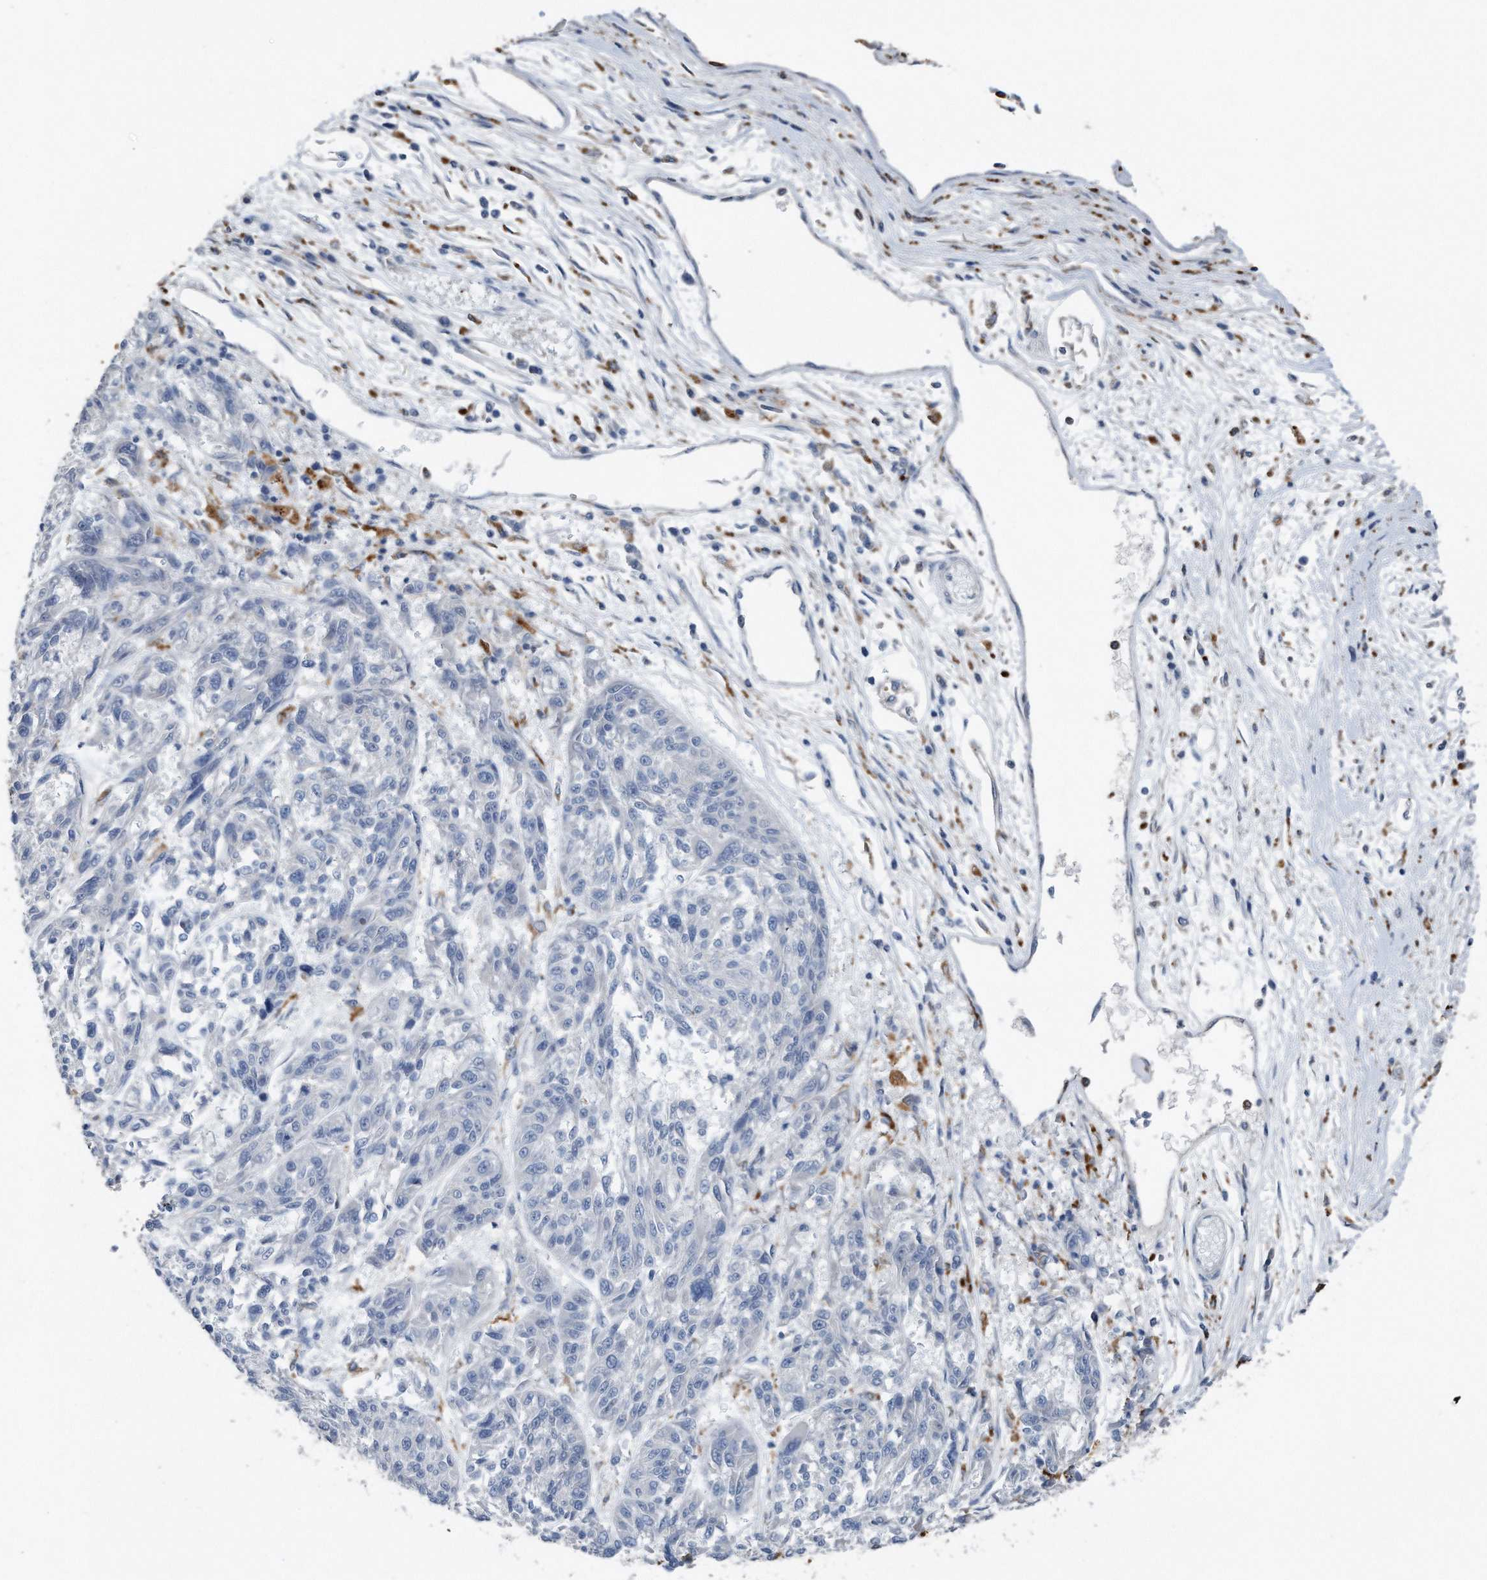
{"staining": {"intensity": "negative", "quantity": "none", "location": "none"}, "tissue": "melanoma", "cell_type": "Tumor cells", "image_type": "cancer", "snomed": [{"axis": "morphology", "description": "Malignant melanoma, NOS"}, {"axis": "topography", "description": "Skin"}], "caption": "DAB (3,3'-diaminobenzidine) immunohistochemical staining of malignant melanoma displays no significant staining in tumor cells.", "gene": "ZNF772", "patient": {"sex": "male", "age": 53}}